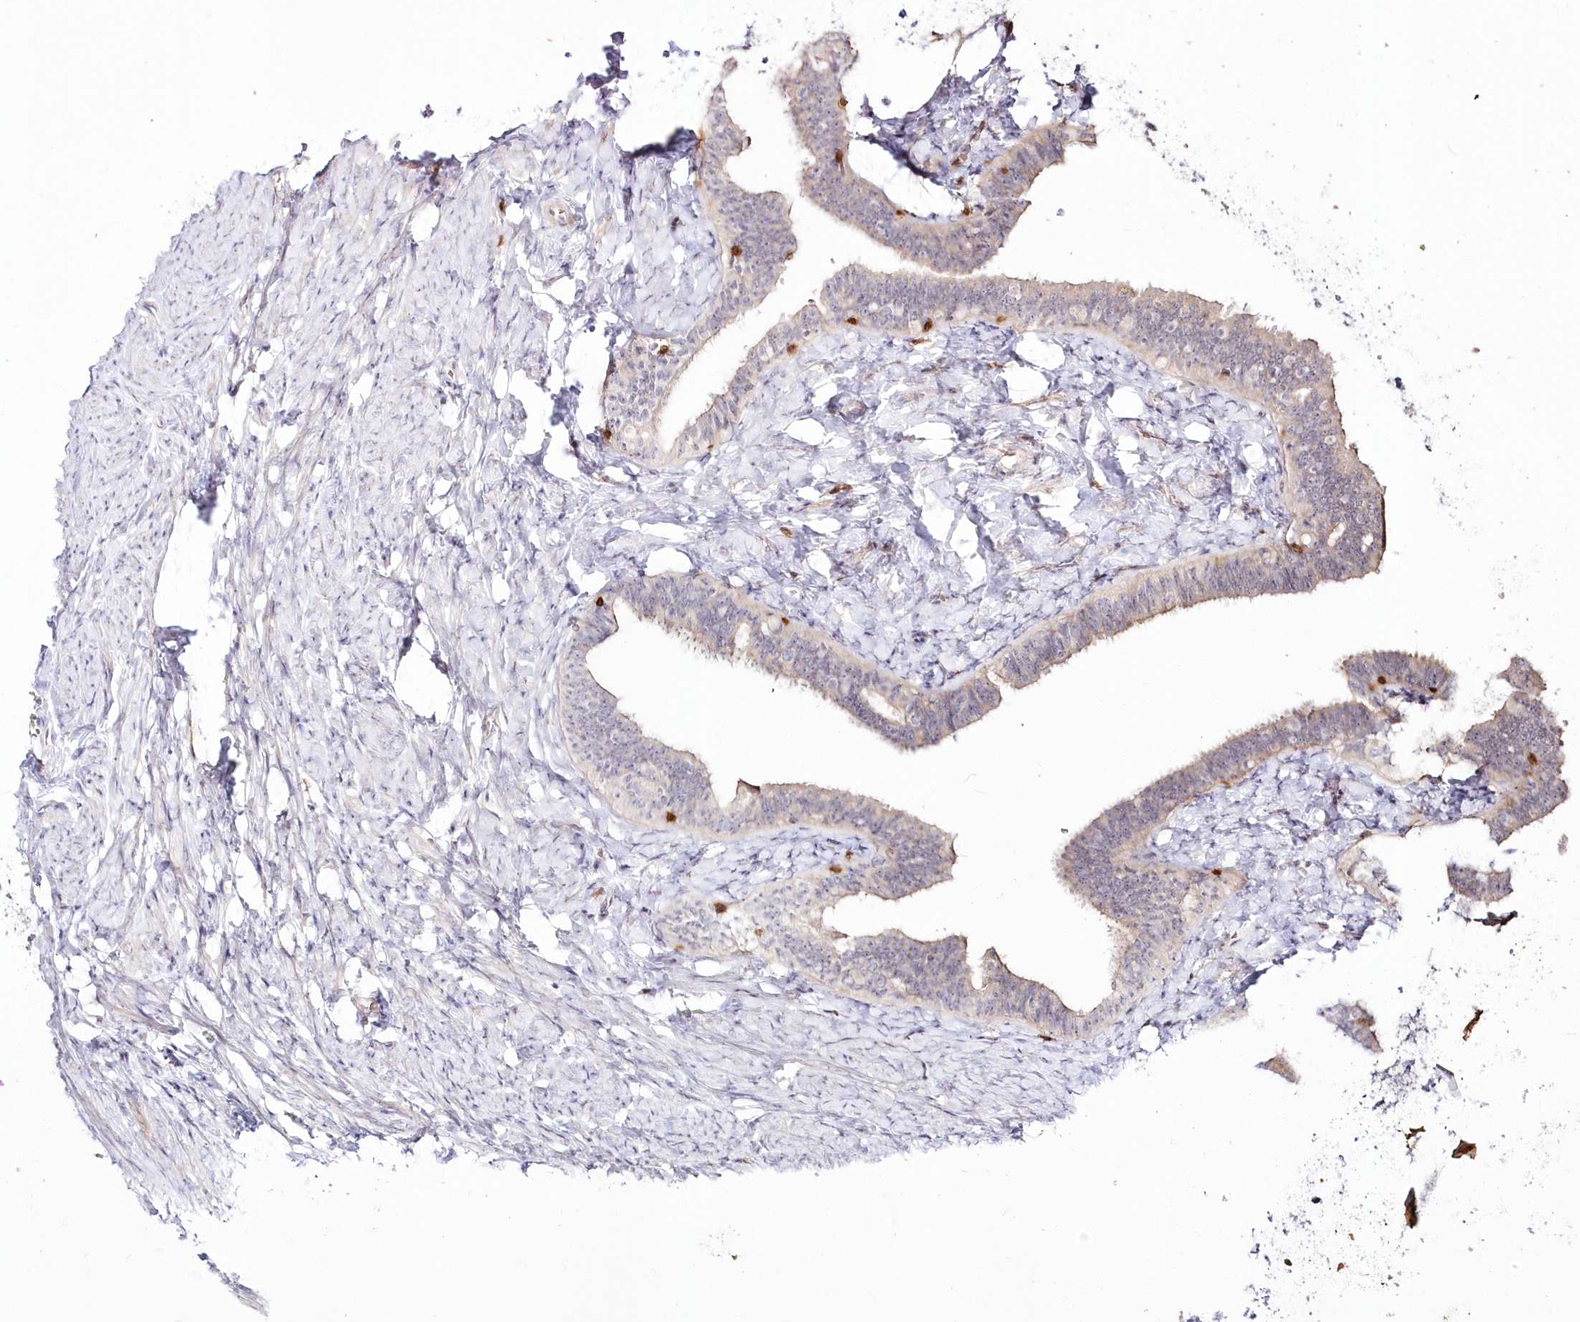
{"staining": {"intensity": "negative", "quantity": "none", "location": "none"}, "tissue": "fallopian tube", "cell_type": "Glandular cells", "image_type": "normal", "snomed": [{"axis": "morphology", "description": "Normal tissue, NOS"}, {"axis": "topography", "description": "Fallopian tube"}], "caption": "This is an immunohistochemistry (IHC) image of unremarkable human fallopian tube. There is no staining in glandular cells.", "gene": "MTMR3", "patient": {"sex": "female", "age": 39}}